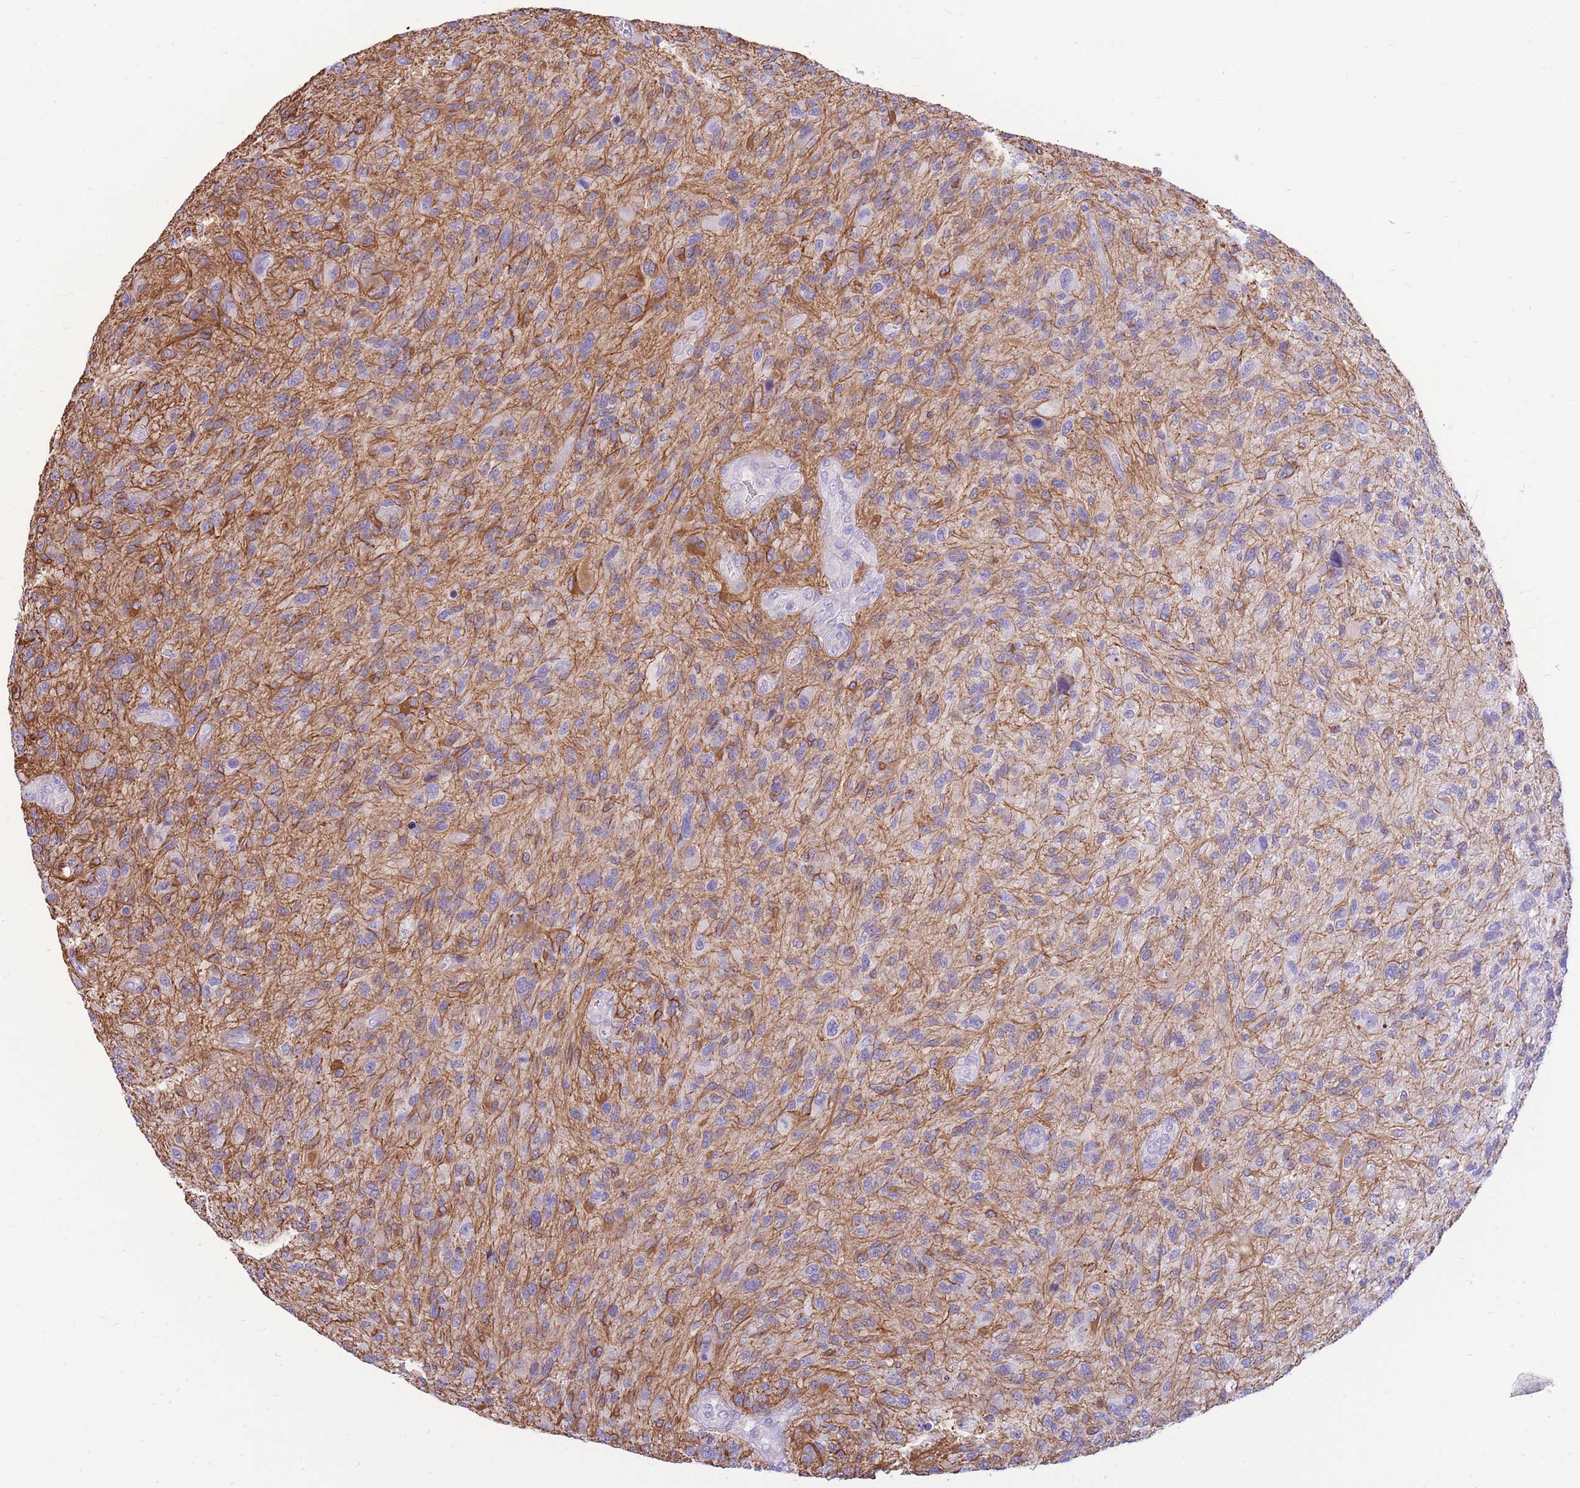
{"staining": {"intensity": "negative", "quantity": "none", "location": "none"}, "tissue": "glioma", "cell_type": "Tumor cells", "image_type": "cancer", "snomed": [{"axis": "morphology", "description": "Glioma, malignant, High grade"}, {"axis": "topography", "description": "Brain"}], "caption": "DAB immunohistochemical staining of glioma displays no significant staining in tumor cells.", "gene": "ZNF311", "patient": {"sex": "male", "age": 47}}